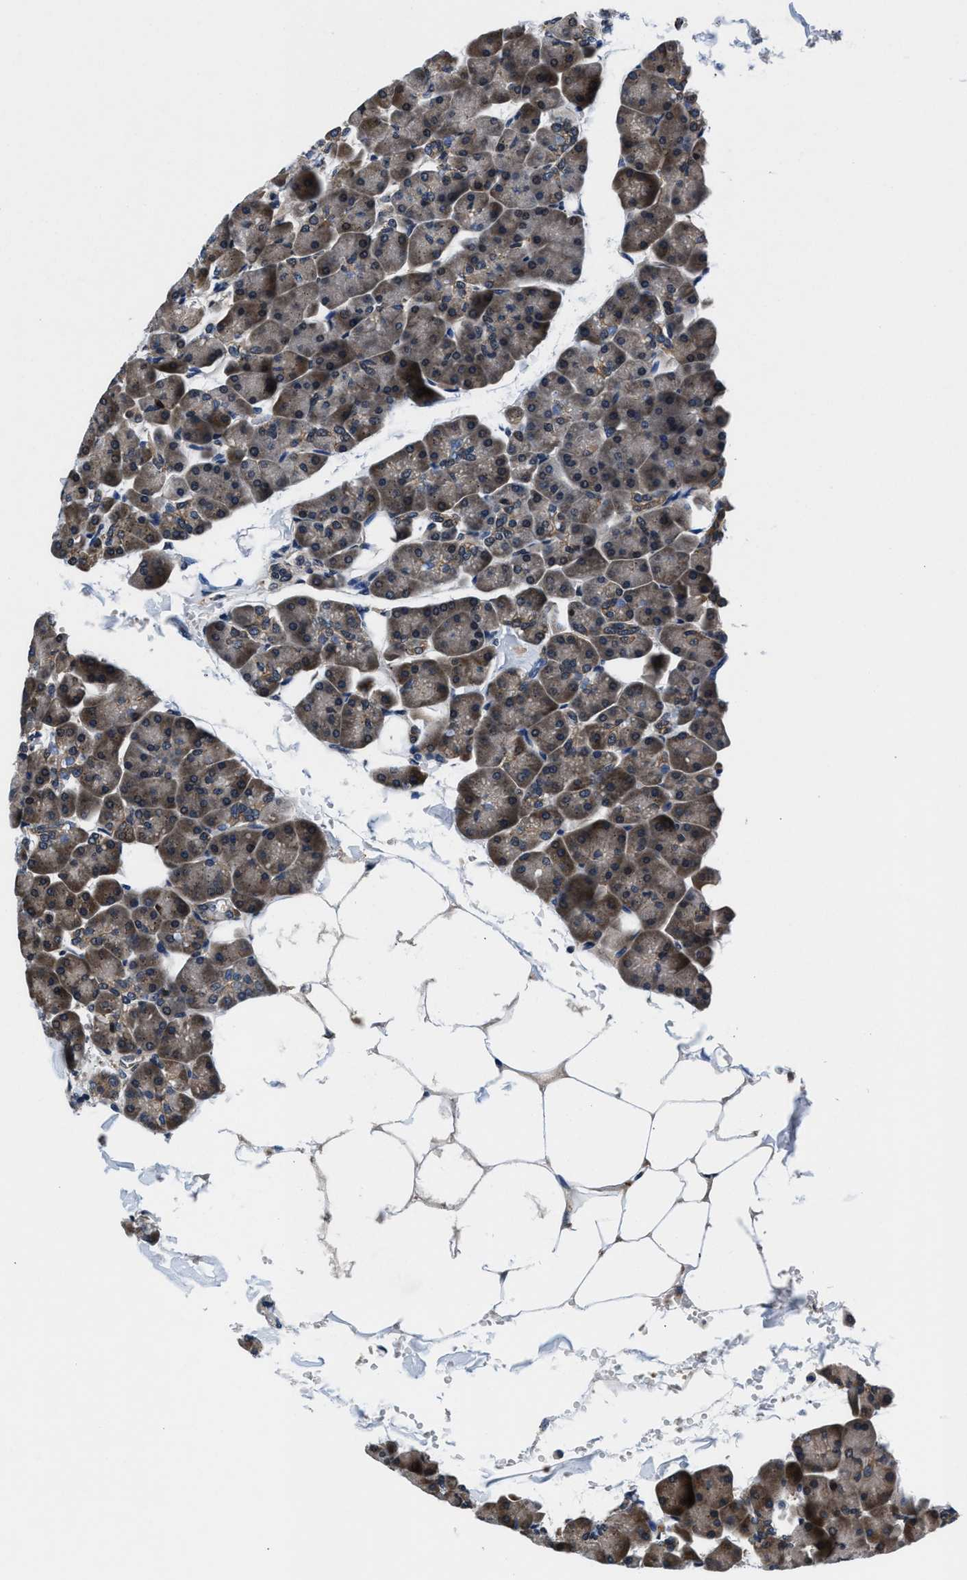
{"staining": {"intensity": "weak", "quantity": ">75%", "location": "cytoplasmic/membranous"}, "tissue": "pancreas", "cell_type": "Exocrine glandular cells", "image_type": "normal", "snomed": [{"axis": "morphology", "description": "Normal tissue, NOS"}, {"axis": "topography", "description": "Pancreas"}], "caption": "Immunohistochemical staining of normal human pancreas displays low levels of weak cytoplasmic/membranous expression in approximately >75% of exocrine glandular cells.", "gene": "PRPSAP2", "patient": {"sex": "male", "age": 35}}